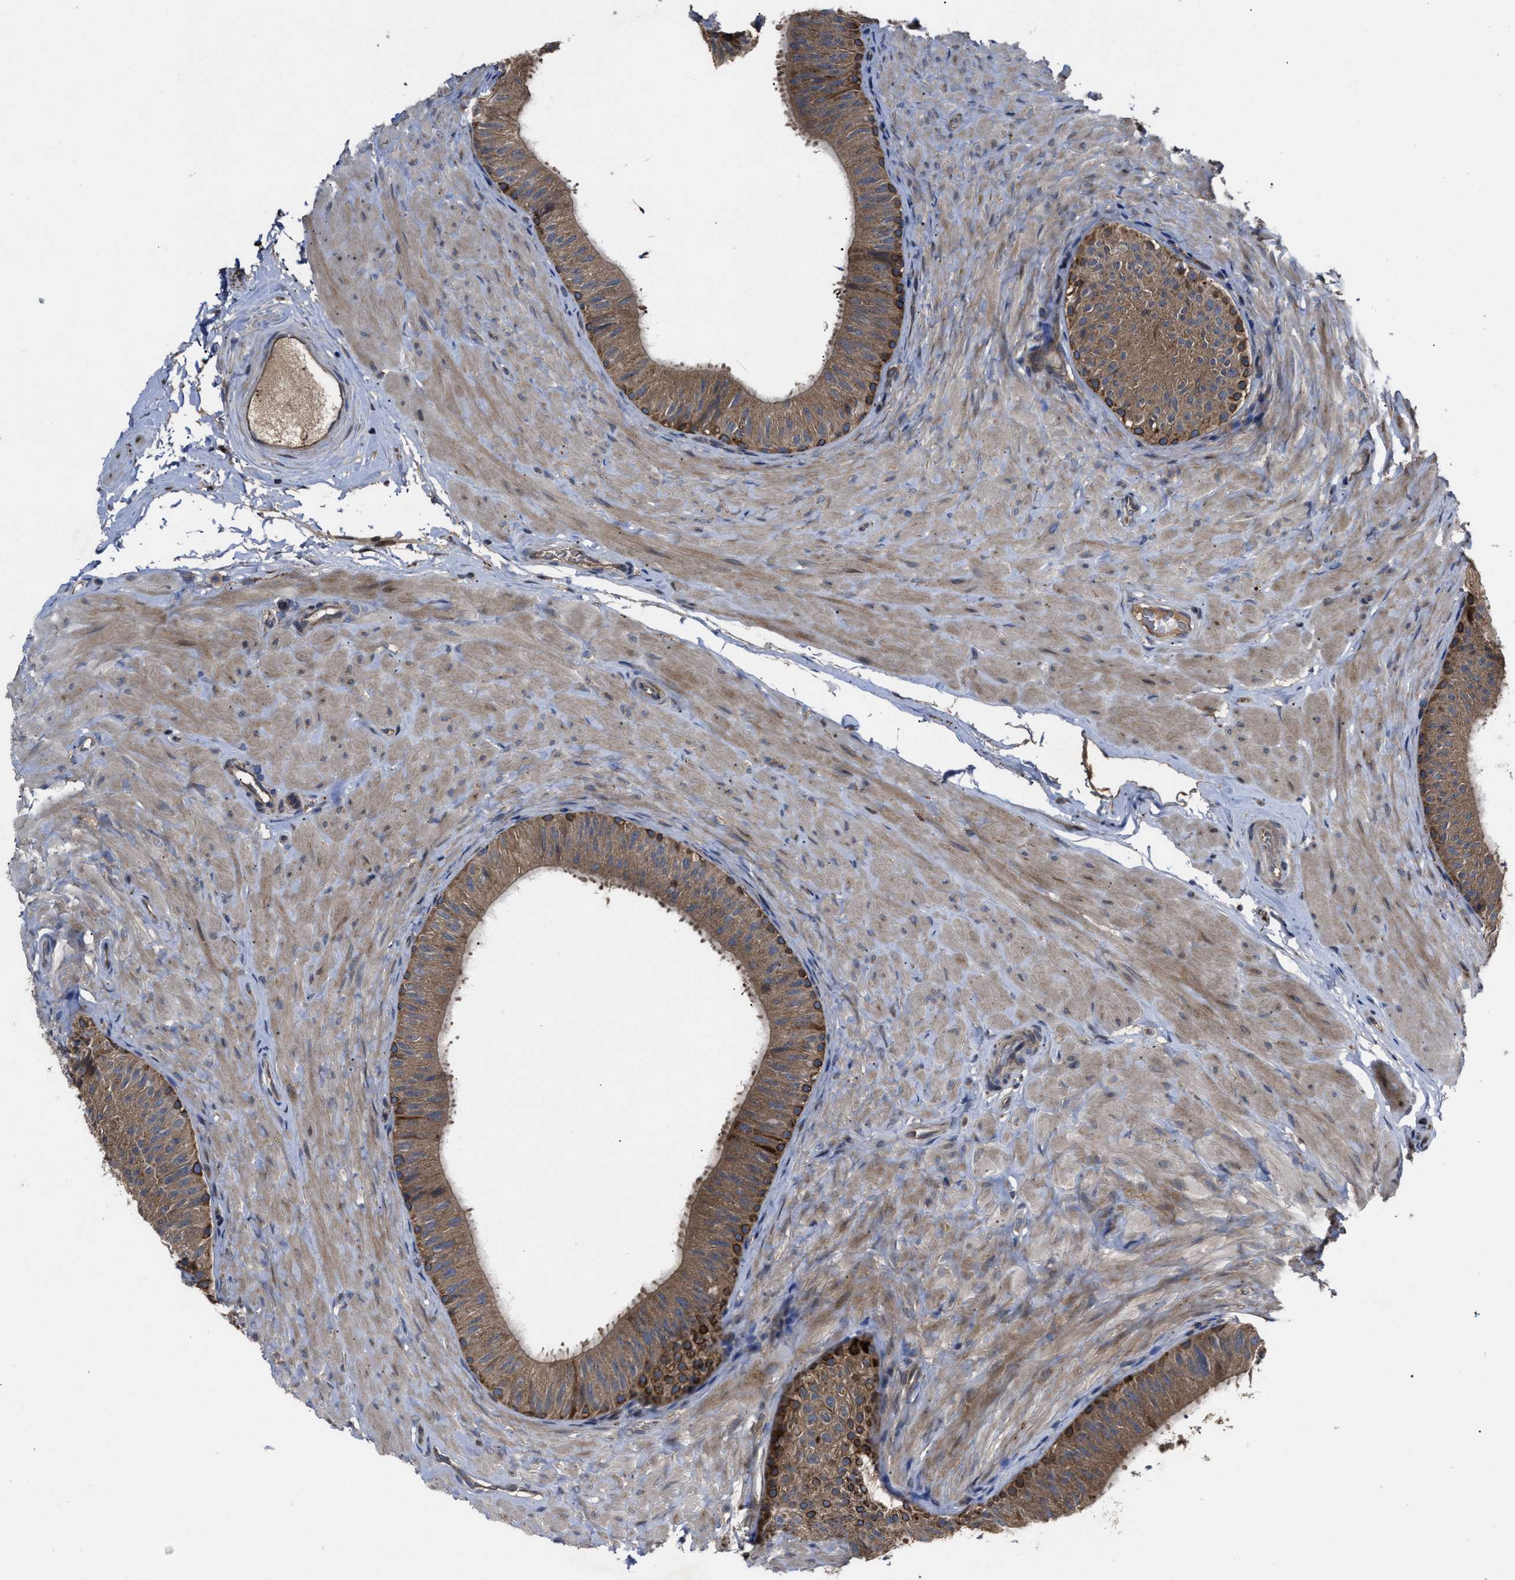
{"staining": {"intensity": "moderate", "quantity": ">75%", "location": "cytoplasmic/membranous"}, "tissue": "epididymis", "cell_type": "Glandular cells", "image_type": "normal", "snomed": [{"axis": "morphology", "description": "Normal tissue, NOS"}, {"axis": "topography", "description": "Epididymis"}], "caption": "A brown stain labels moderate cytoplasmic/membranous positivity of a protein in glandular cells of normal epididymis. (IHC, brightfield microscopy, high magnification).", "gene": "PASK", "patient": {"sex": "male", "age": 34}}